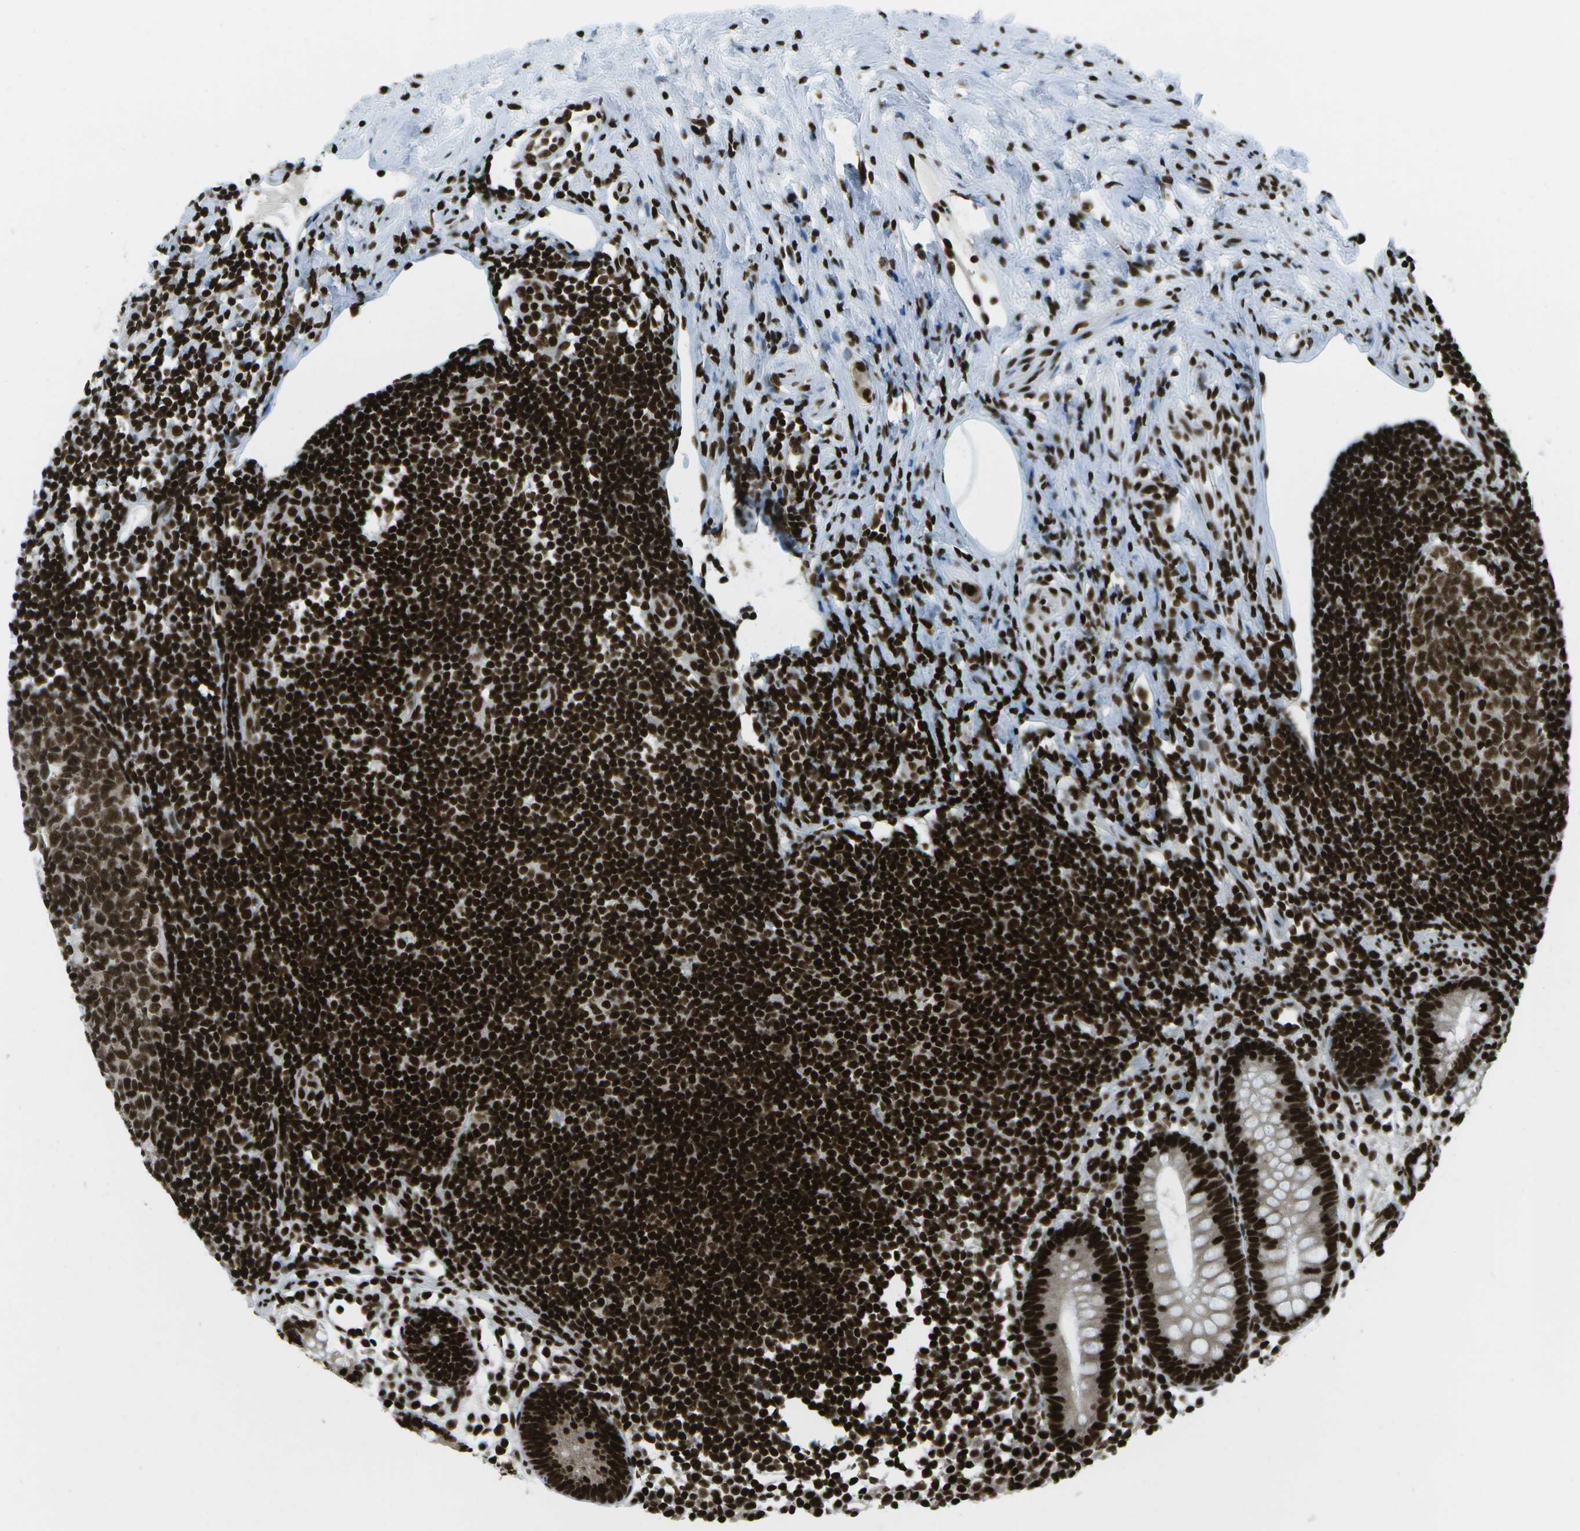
{"staining": {"intensity": "strong", "quantity": ">75%", "location": "nuclear"}, "tissue": "appendix", "cell_type": "Glandular cells", "image_type": "normal", "snomed": [{"axis": "morphology", "description": "Normal tissue, NOS"}, {"axis": "topography", "description": "Appendix"}], "caption": "Immunohistochemistry of normal appendix shows high levels of strong nuclear positivity in about >75% of glandular cells. The protein is shown in brown color, while the nuclei are stained blue.", "gene": "GLYR1", "patient": {"sex": "female", "age": 20}}